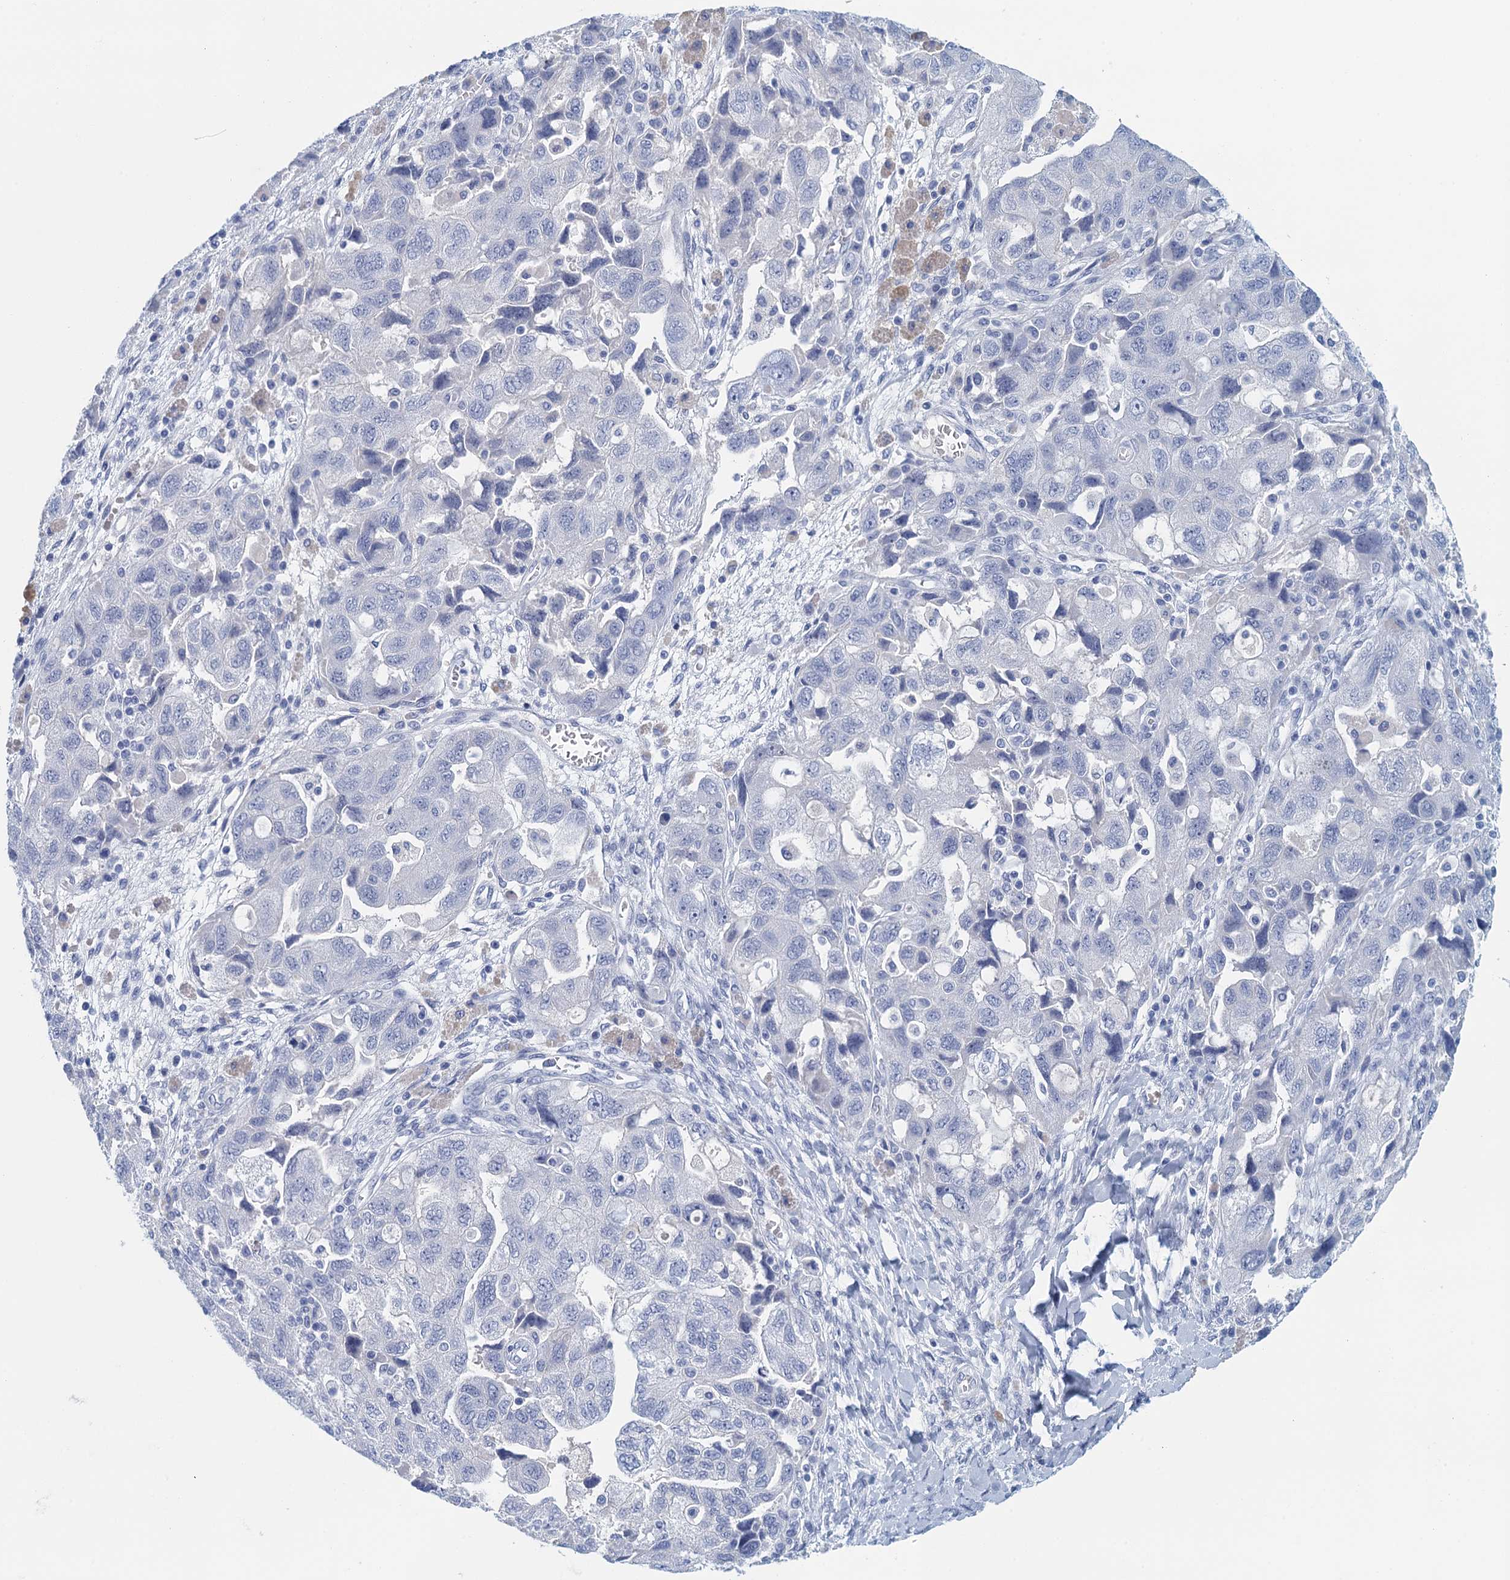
{"staining": {"intensity": "negative", "quantity": "none", "location": "none"}, "tissue": "ovarian cancer", "cell_type": "Tumor cells", "image_type": "cancer", "snomed": [{"axis": "morphology", "description": "Carcinoma, NOS"}, {"axis": "morphology", "description": "Cystadenocarcinoma, serous, NOS"}, {"axis": "topography", "description": "Ovary"}], "caption": "Carcinoma (ovarian) was stained to show a protein in brown. There is no significant staining in tumor cells.", "gene": "CYP51A1", "patient": {"sex": "female", "age": 69}}